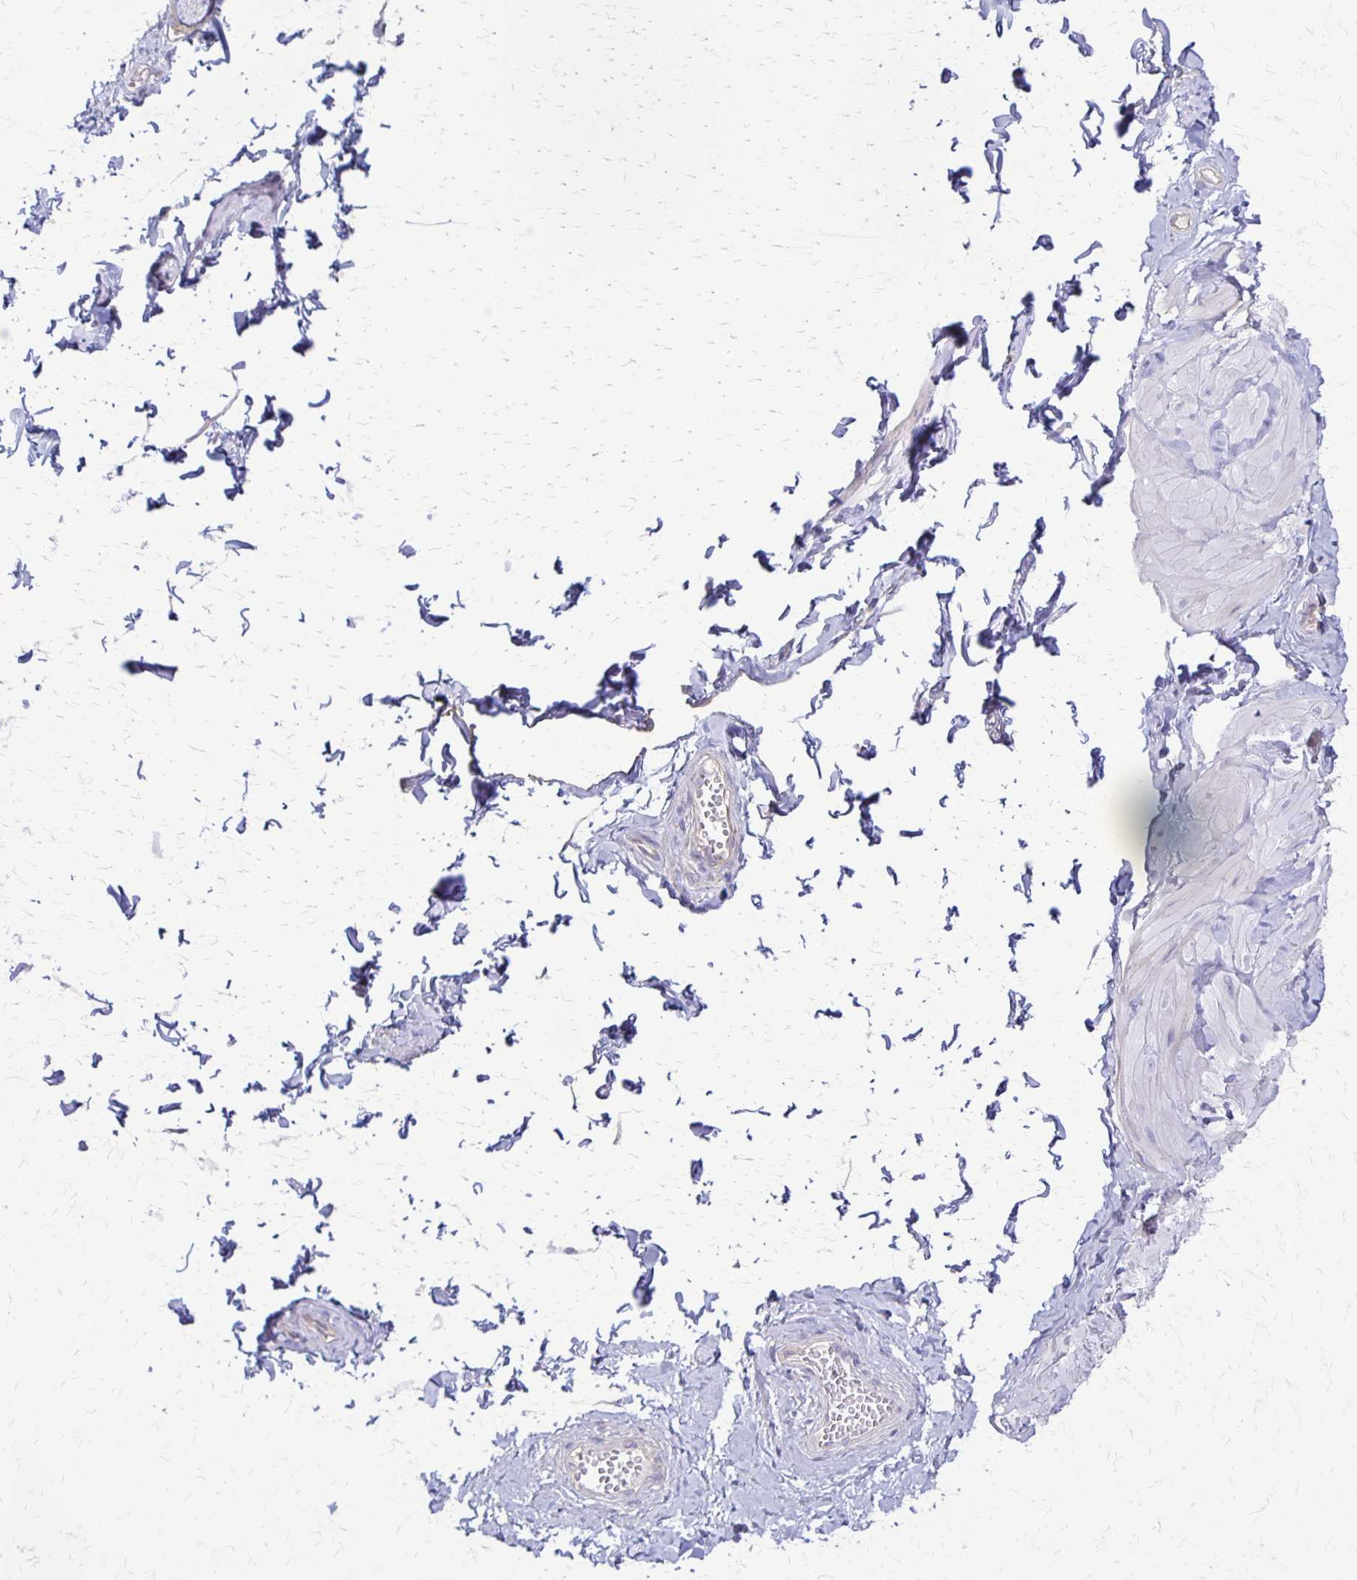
{"staining": {"intensity": "negative", "quantity": "none", "location": "none"}, "tissue": "adipose tissue", "cell_type": "Adipocytes", "image_type": "normal", "snomed": [{"axis": "morphology", "description": "Normal tissue, NOS"}, {"axis": "topography", "description": "Soft tissue"}, {"axis": "topography", "description": "Adipose tissue"}, {"axis": "topography", "description": "Vascular tissue"}, {"axis": "topography", "description": "Peripheral nerve tissue"}], "caption": "IHC photomicrograph of benign adipose tissue: human adipose tissue stained with DAB shows no significant protein staining in adipocytes.", "gene": "RHOC", "patient": {"sex": "male", "age": 29}}